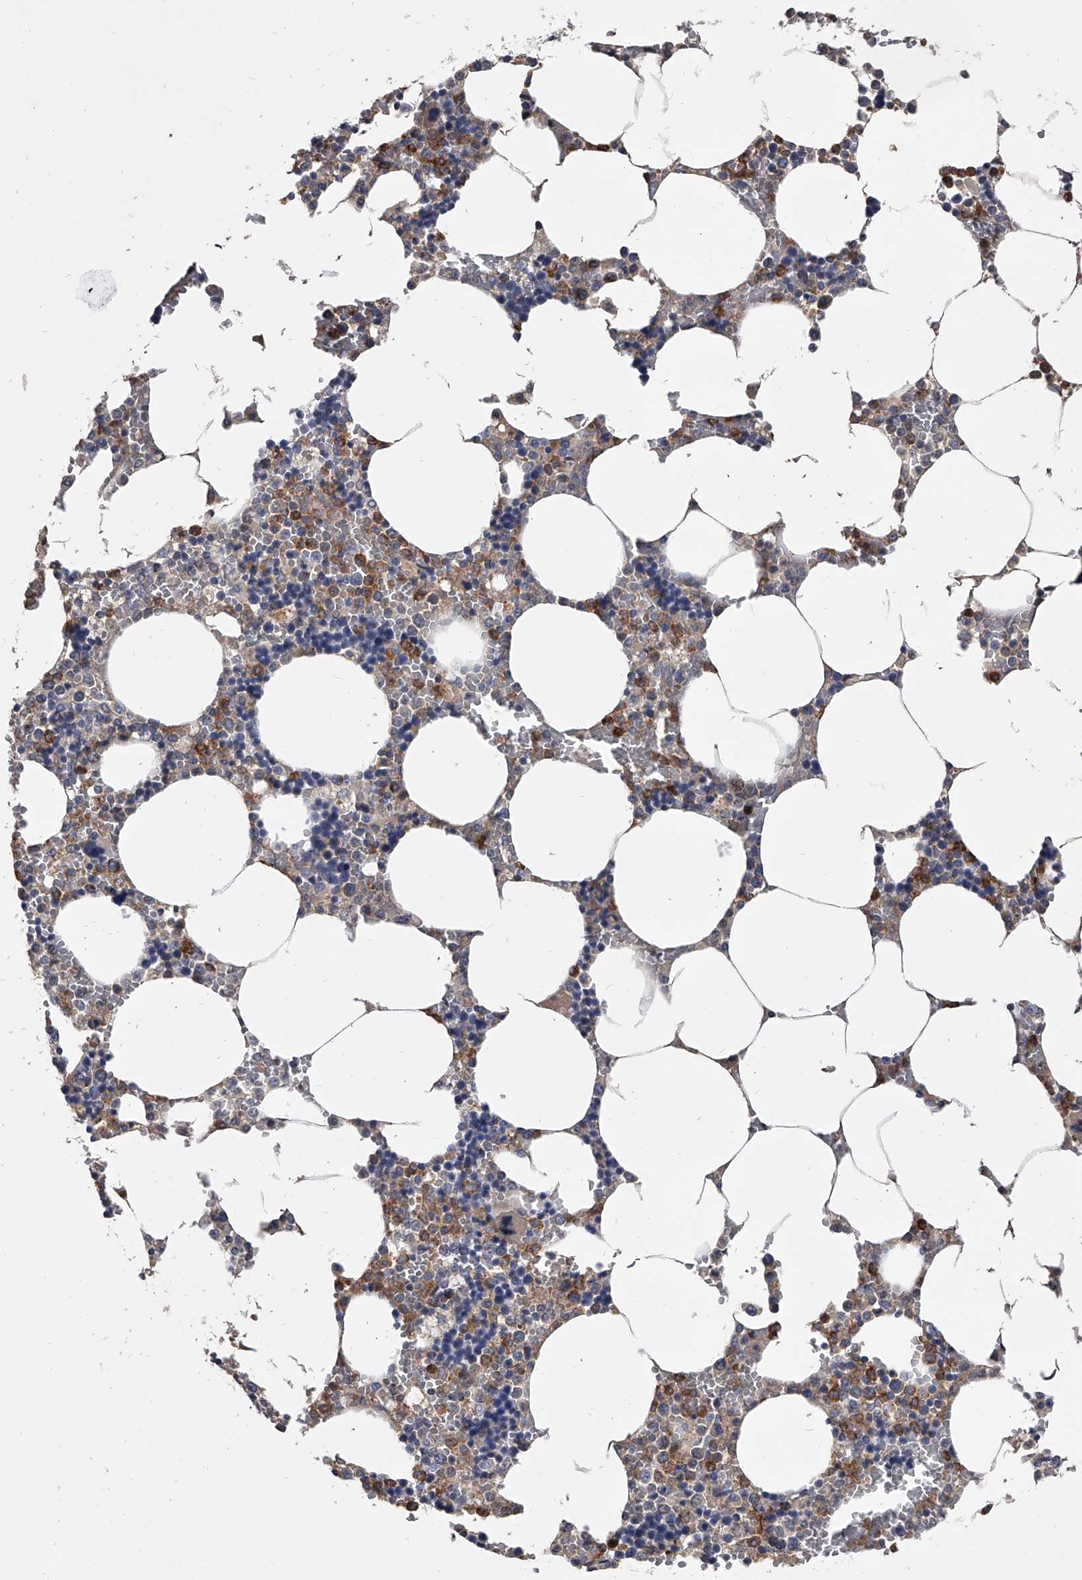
{"staining": {"intensity": "moderate", "quantity": "25%-75%", "location": "cytoplasmic/membranous"}, "tissue": "bone marrow", "cell_type": "Hematopoietic cells", "image_type": "normal", "snomed": [{"axis": "morphology", "description": "Normal tissue, NOS"}, {"axis": "topography", "description": "Bone marrow"}], "caption": "Brown immunohistochemical staining in benign human bone marrow reveals moderate cytoplasmic/membranous positivity in about 25%-75% of hematopoietic cells.", "gene": "NRP1", "patient": {"sex": "male", "age": 70}}